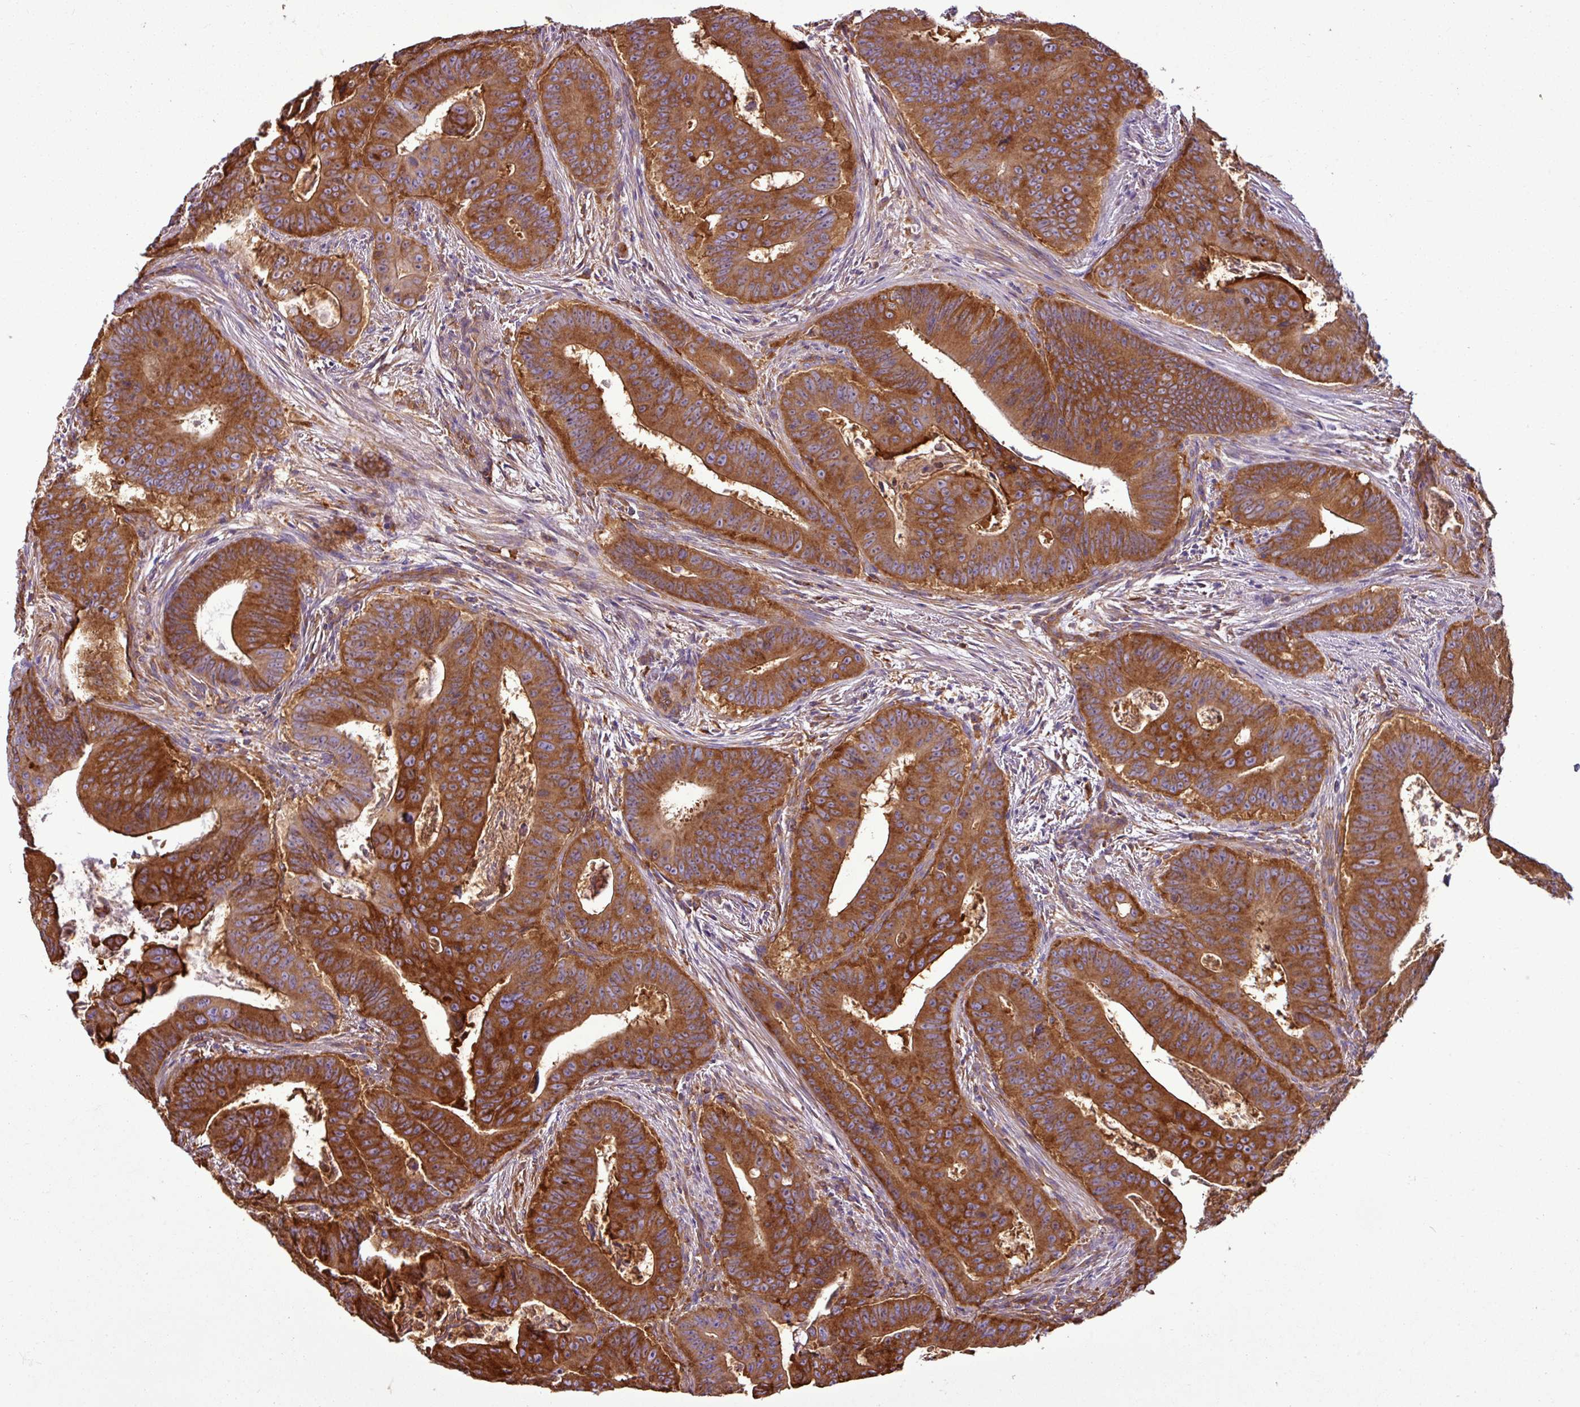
{"staining": {"intensity": "strong", "quantity": "25%-75%", "location": "cytoplasmic/membranous"}, "tissue": "colorectal cancer", "cell_type": "Tumor cells", "image_type": "cancer", "snomed": [{"axis": "morphology", "description": "Adenocarcinoma, NOS"}, {"axis": "topography", "description": "Rectum"}], "caption": "Human colorectal cancer stained for a protein (brown) exhibits strong cytoplasmic/membranous positive staining in about 25%-75% of tumor cells.", "gene": "PACSIN2", "patient": {"sex": "female", "age": 75}}